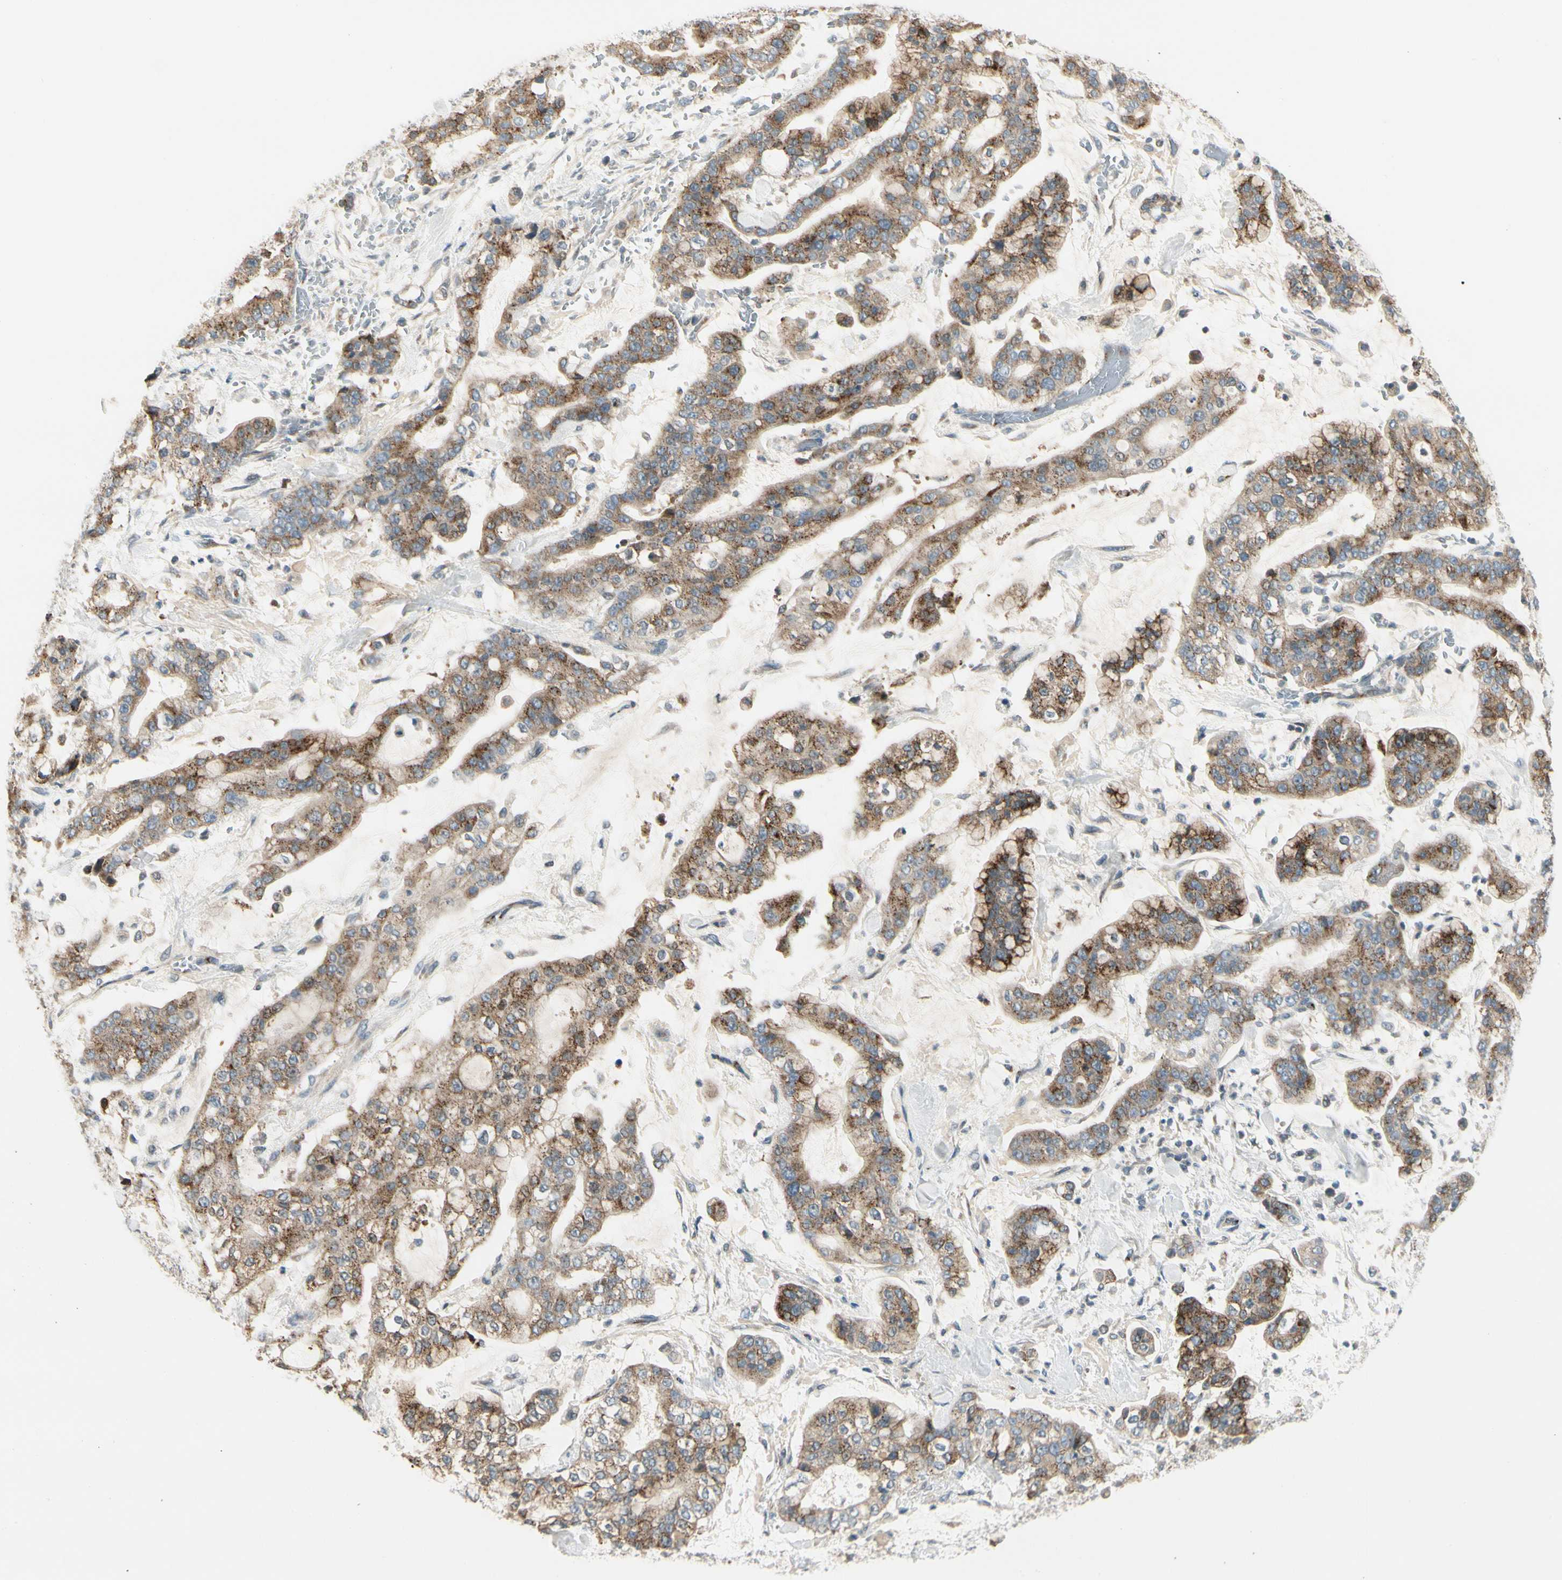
{"staining": {"intensity": "moderate", "quantity": ">75%", "location": "cytoplasmic/membranous"}, "tissue": "stomach cancer", "cell_type": "Tumor cells", "image_type": "cancer", "snomed": [{"axis": "morphology", "description": "Normal tissue, NOS"}, {"axis": "morphology", "description": "Adenocarcinoma, NOS"}, {"axis": "topography", "description": "Stomach, upper"}, {"axis": "topography", "description": "Stomach"}], "caption": "A brown stain shows moderate cytoplasmic/membranous positivity of a protein in human stomach cancer tumor cells. The staining is performed using DAB brown chromogen to label protein expression. The nuclei are counter-stained blue using hematoxylin.", "gene": "MANSC1", "patient": {"sex": "male", "age": 76}}